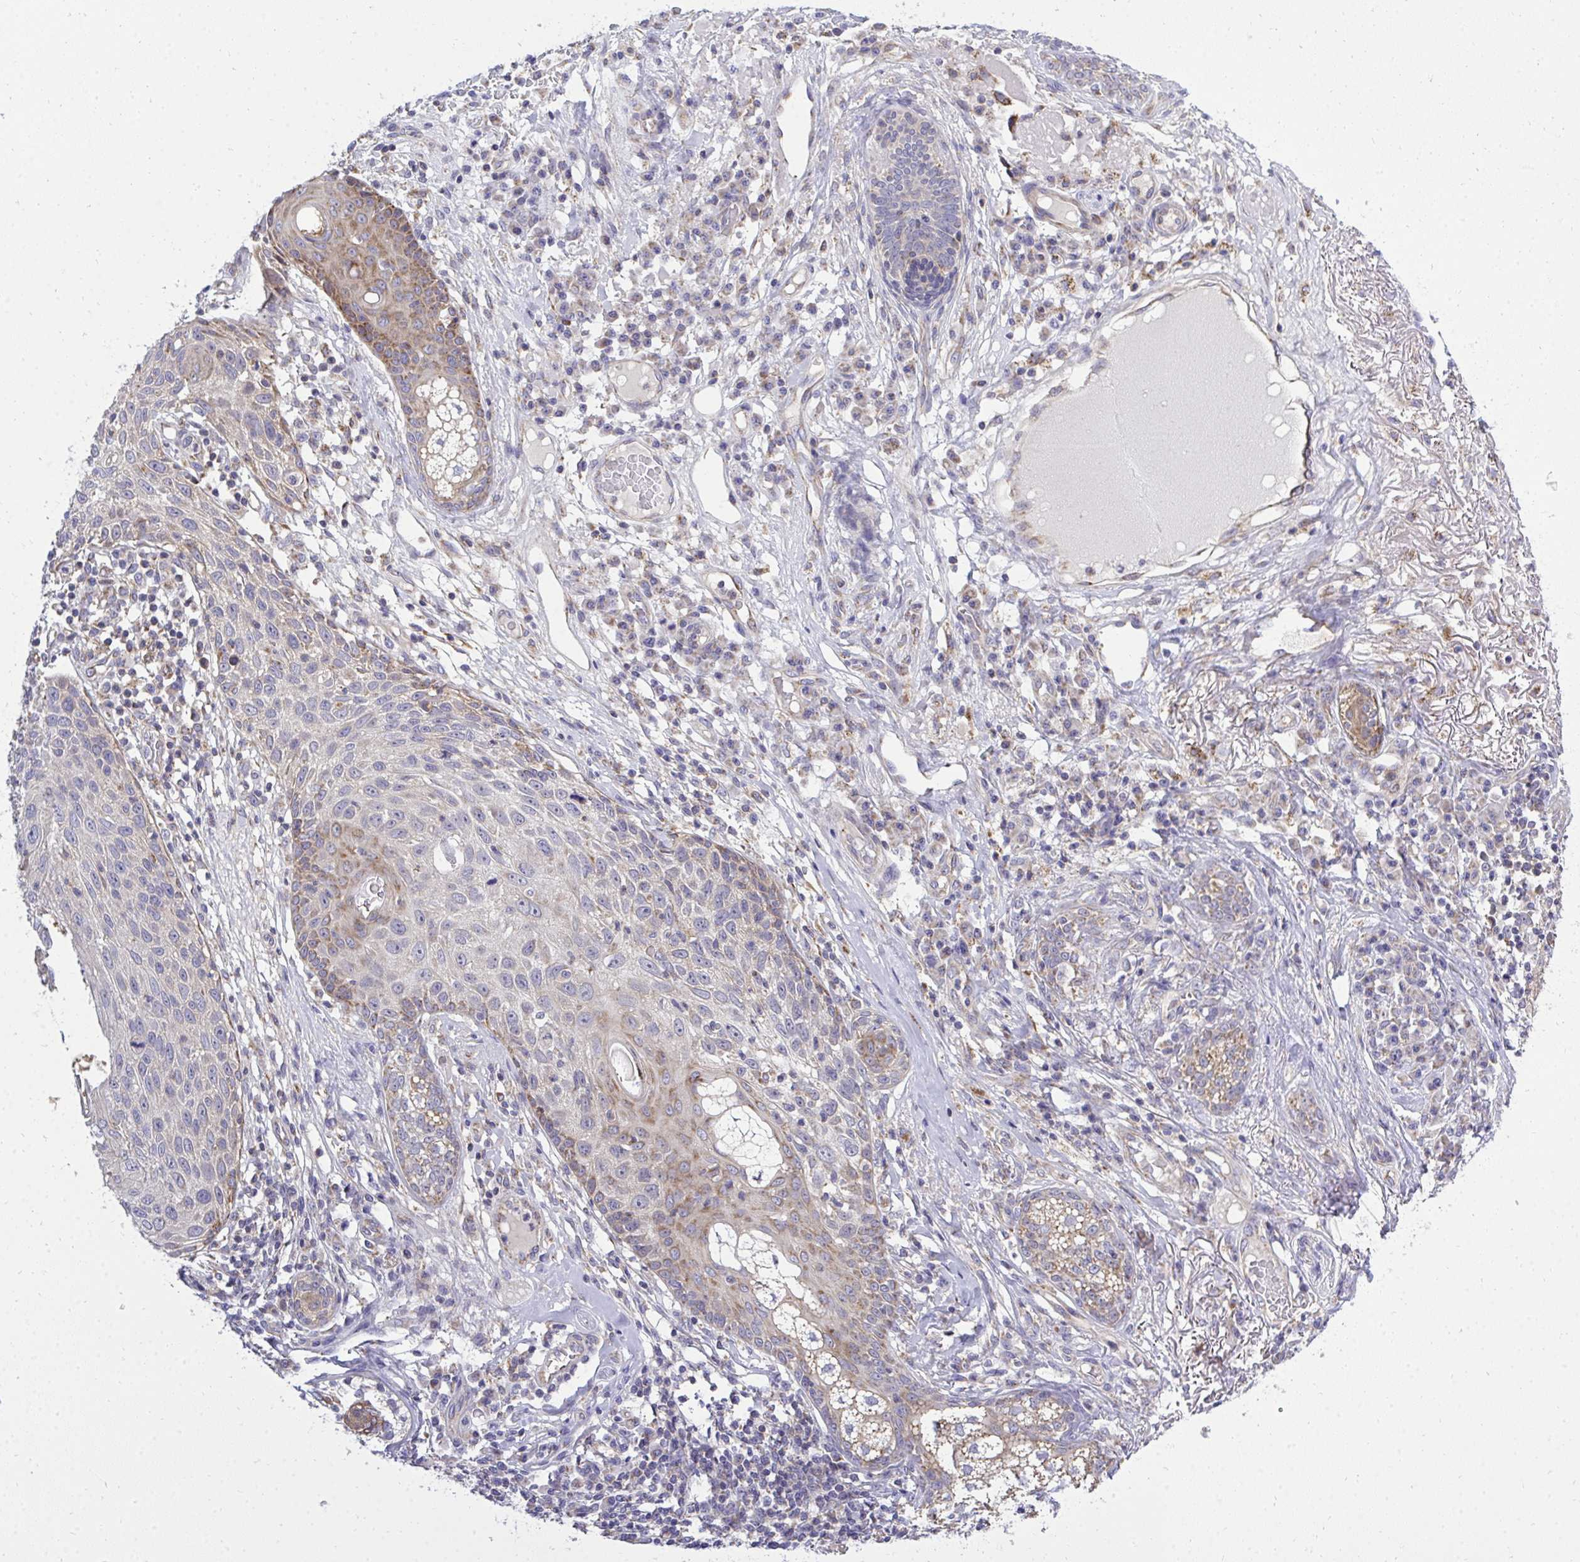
{"staining": {"intensity": "weak", "quantity": "<25%", "location": "cytoplasmic/membranous"}, "tissue": "skin cancer", "cell_type": "Tumor cells", "image_type": "cancer", "snomed": [{"axis": "morphology", "description": "Squamous cell carcinoma, NOS"}, {"axis": "topography", "description": "Skin"}], "caption": "Human skin cancer stained for a protein using IHC shows no expression in tumor cells.", "gene": "XAF1", "patient": {"sex": "female", "age": 87}}